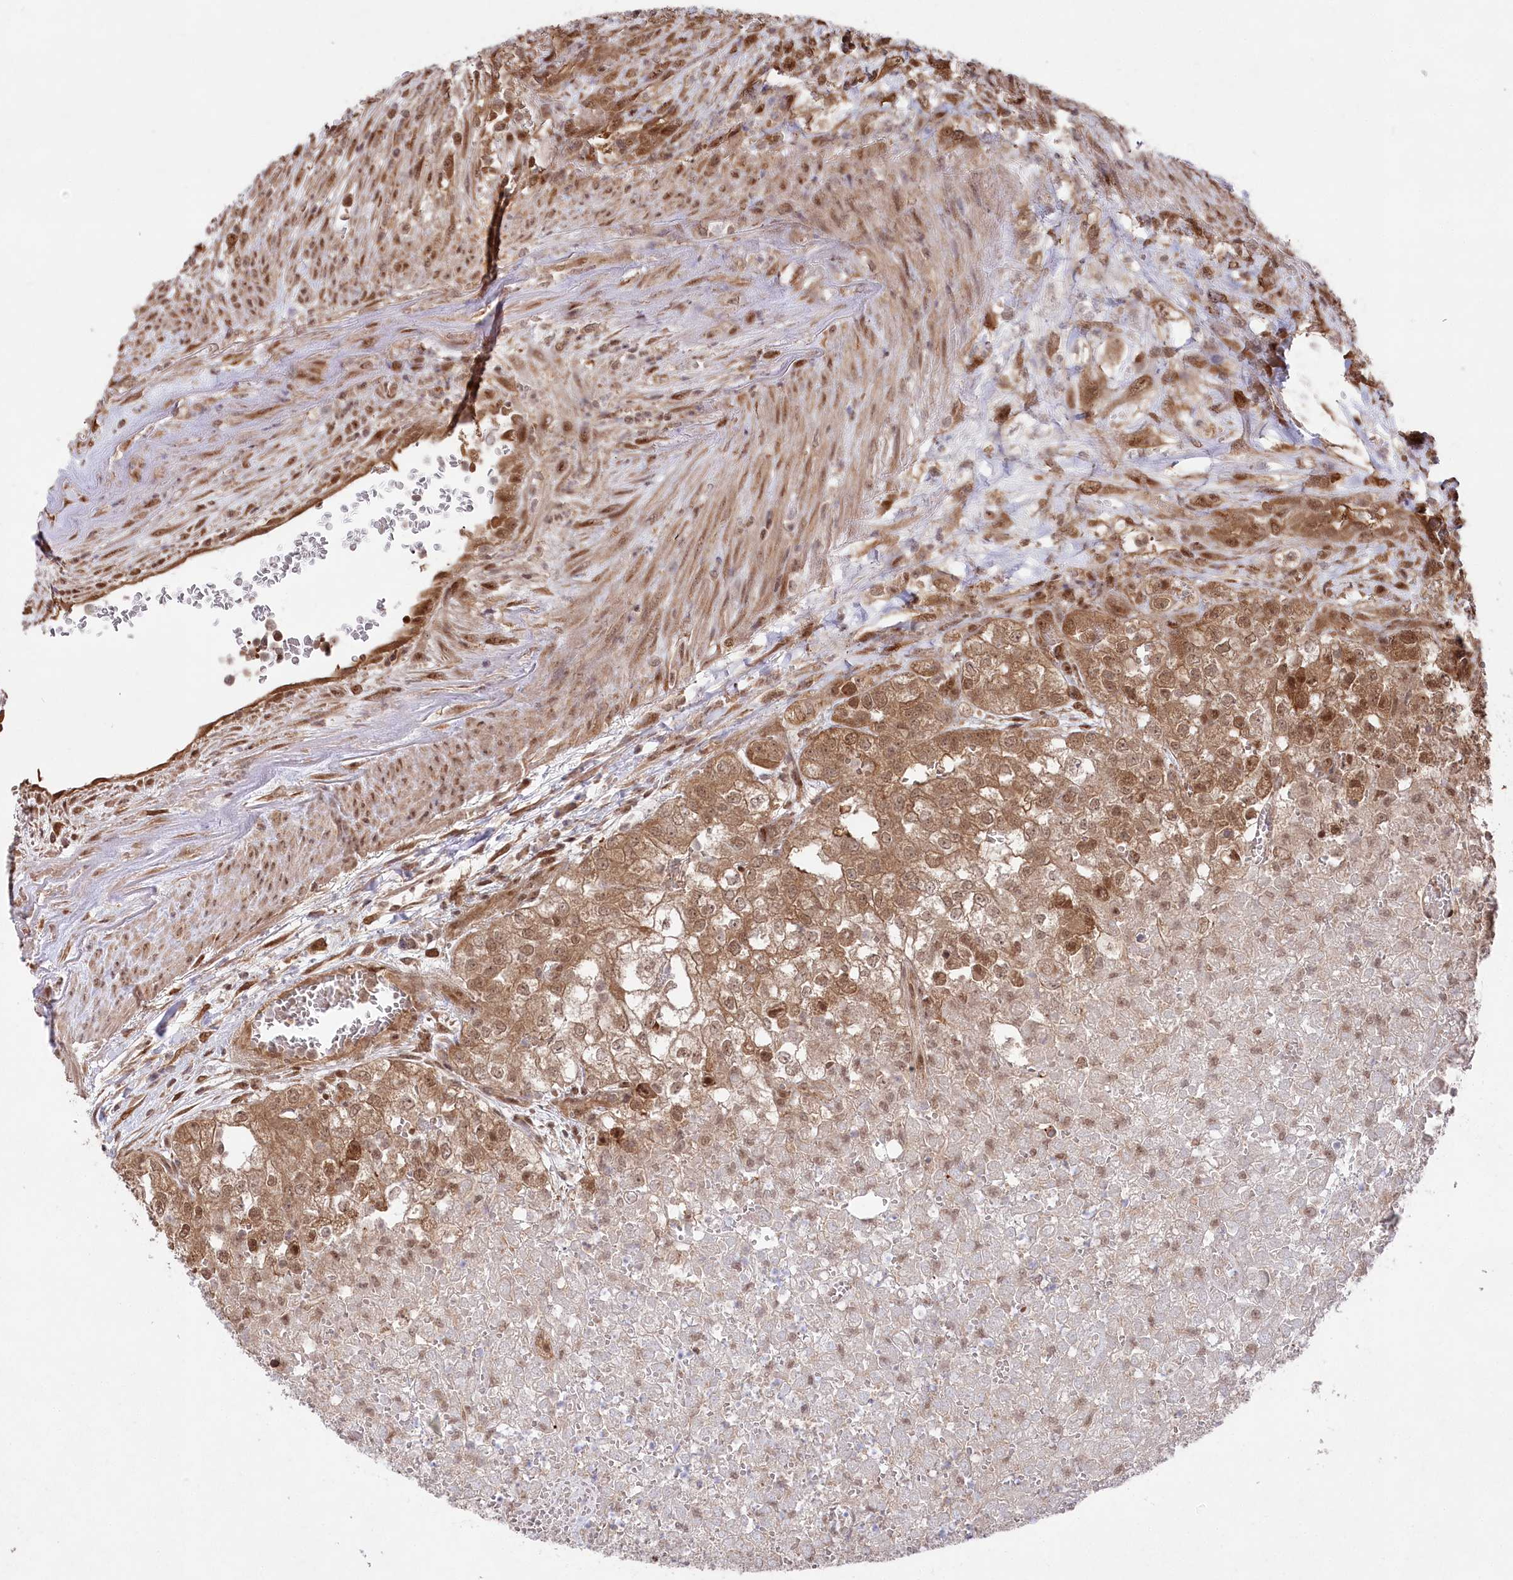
{"staining": {"intensity": "moderate", "quantity": ">75%", "location": "cytoplasmic/membranous,nuclear"}, "tissue": "renal cancer", "cell_type": "Tumor cells", "image_type": "cancer", "snomed": [{"axis": "morphology", "description": "Adenocarcinoma, NOS"}, {"axis": "topography", "description": "Kidney"}], "caption": "This histopathology image reveals immunohistochemistry staining of human renal cancer, with medium moderate cytoplasmic/membranous and nuclear expression in about >75% of tumor cells.", "gene": "PSMA1", "patient": {"sex": "female", "age": 54}}